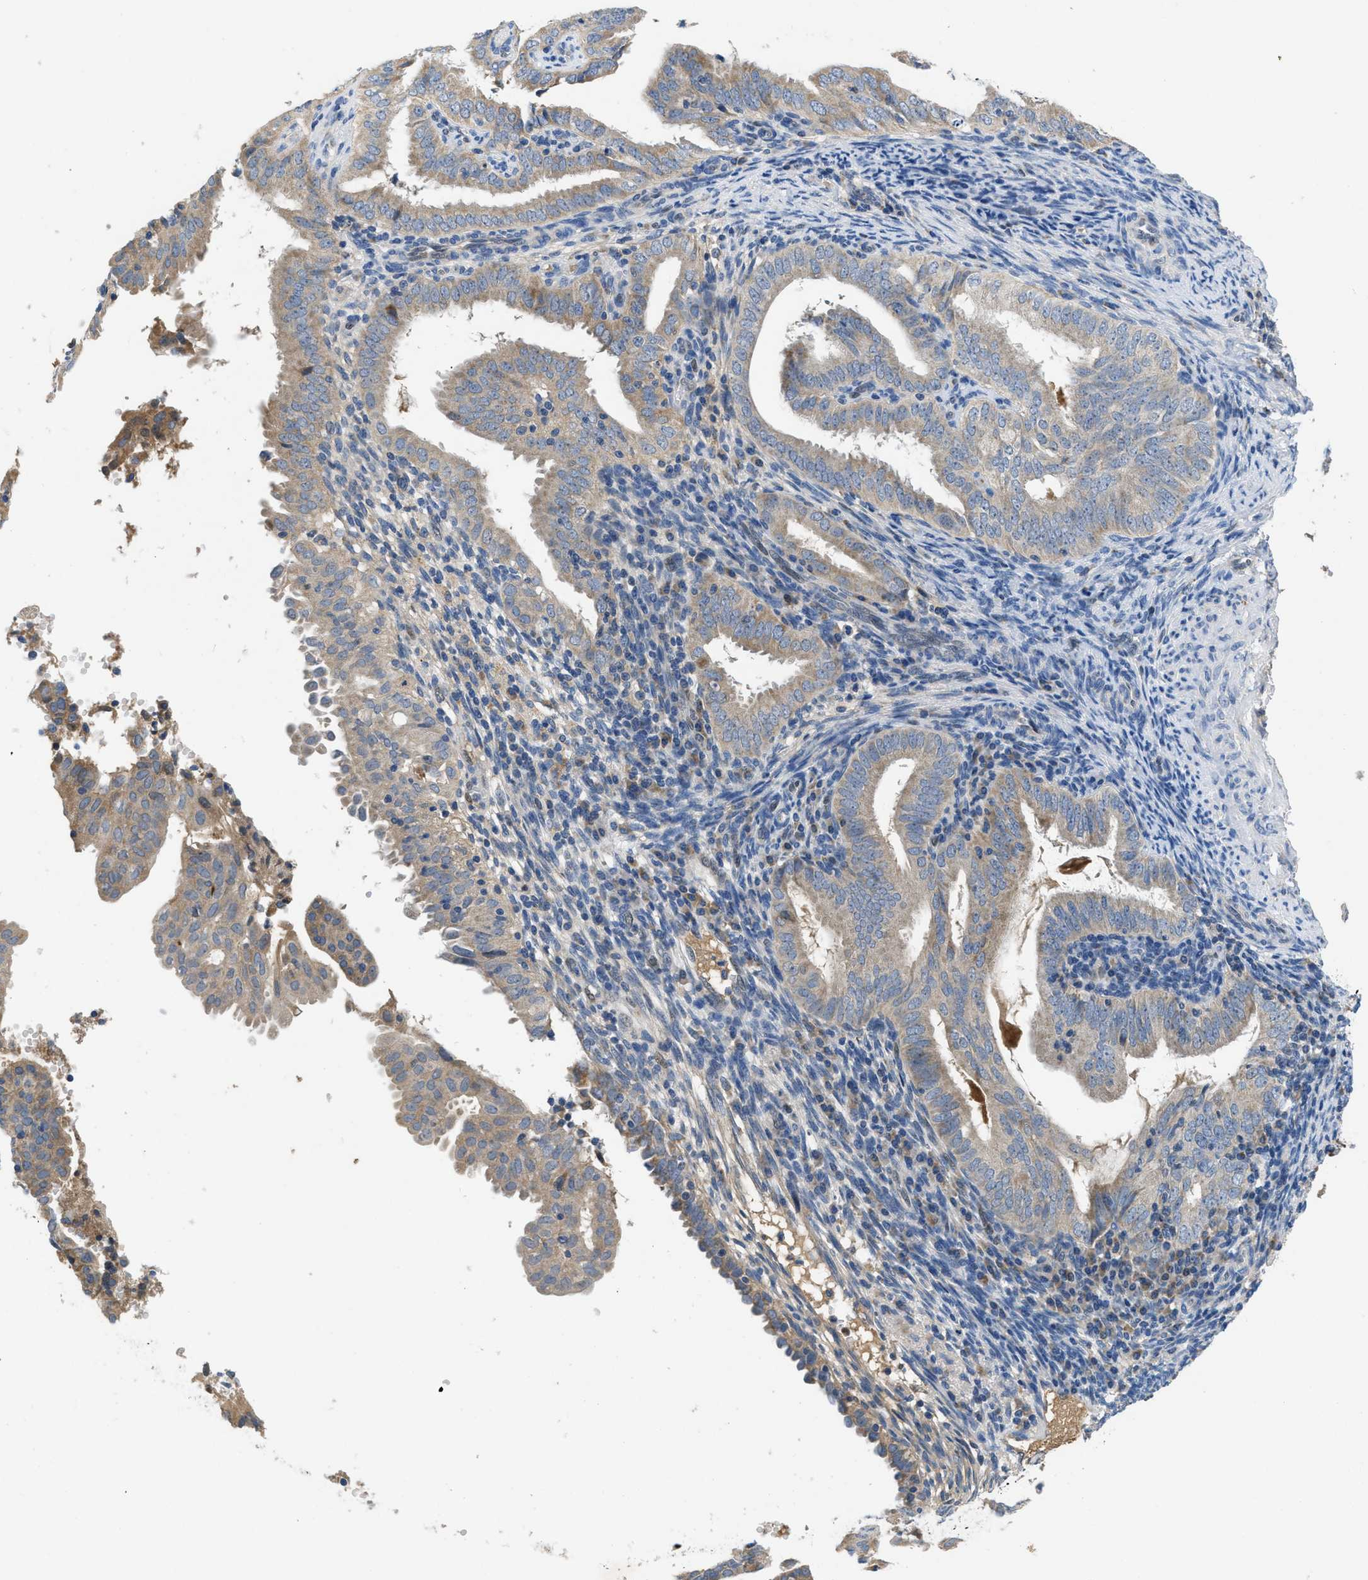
{"staining": {"intensity": "weak", "quantity": "25%-75%", "location": "cytoplasmic/membranous"}, "tissue": "endometrial cancer", "cell_type": "Tumor cells", "image_type": "cancer", "snomed": [{"axis": "morphology", "description": "Adenocarcinoma, NOS"}, {"axis": "topography", "description": "Endometrium"}], "caption": "This micrograph reveals immunohistochemistry (IHC) staining of endometrial adenocarcinoma, with low weak cytoplasmic/membranous expression in about 25%-75% of tumor cells.", "gene": "PNKD", "patient": {"sex": "female", "age": 58}}